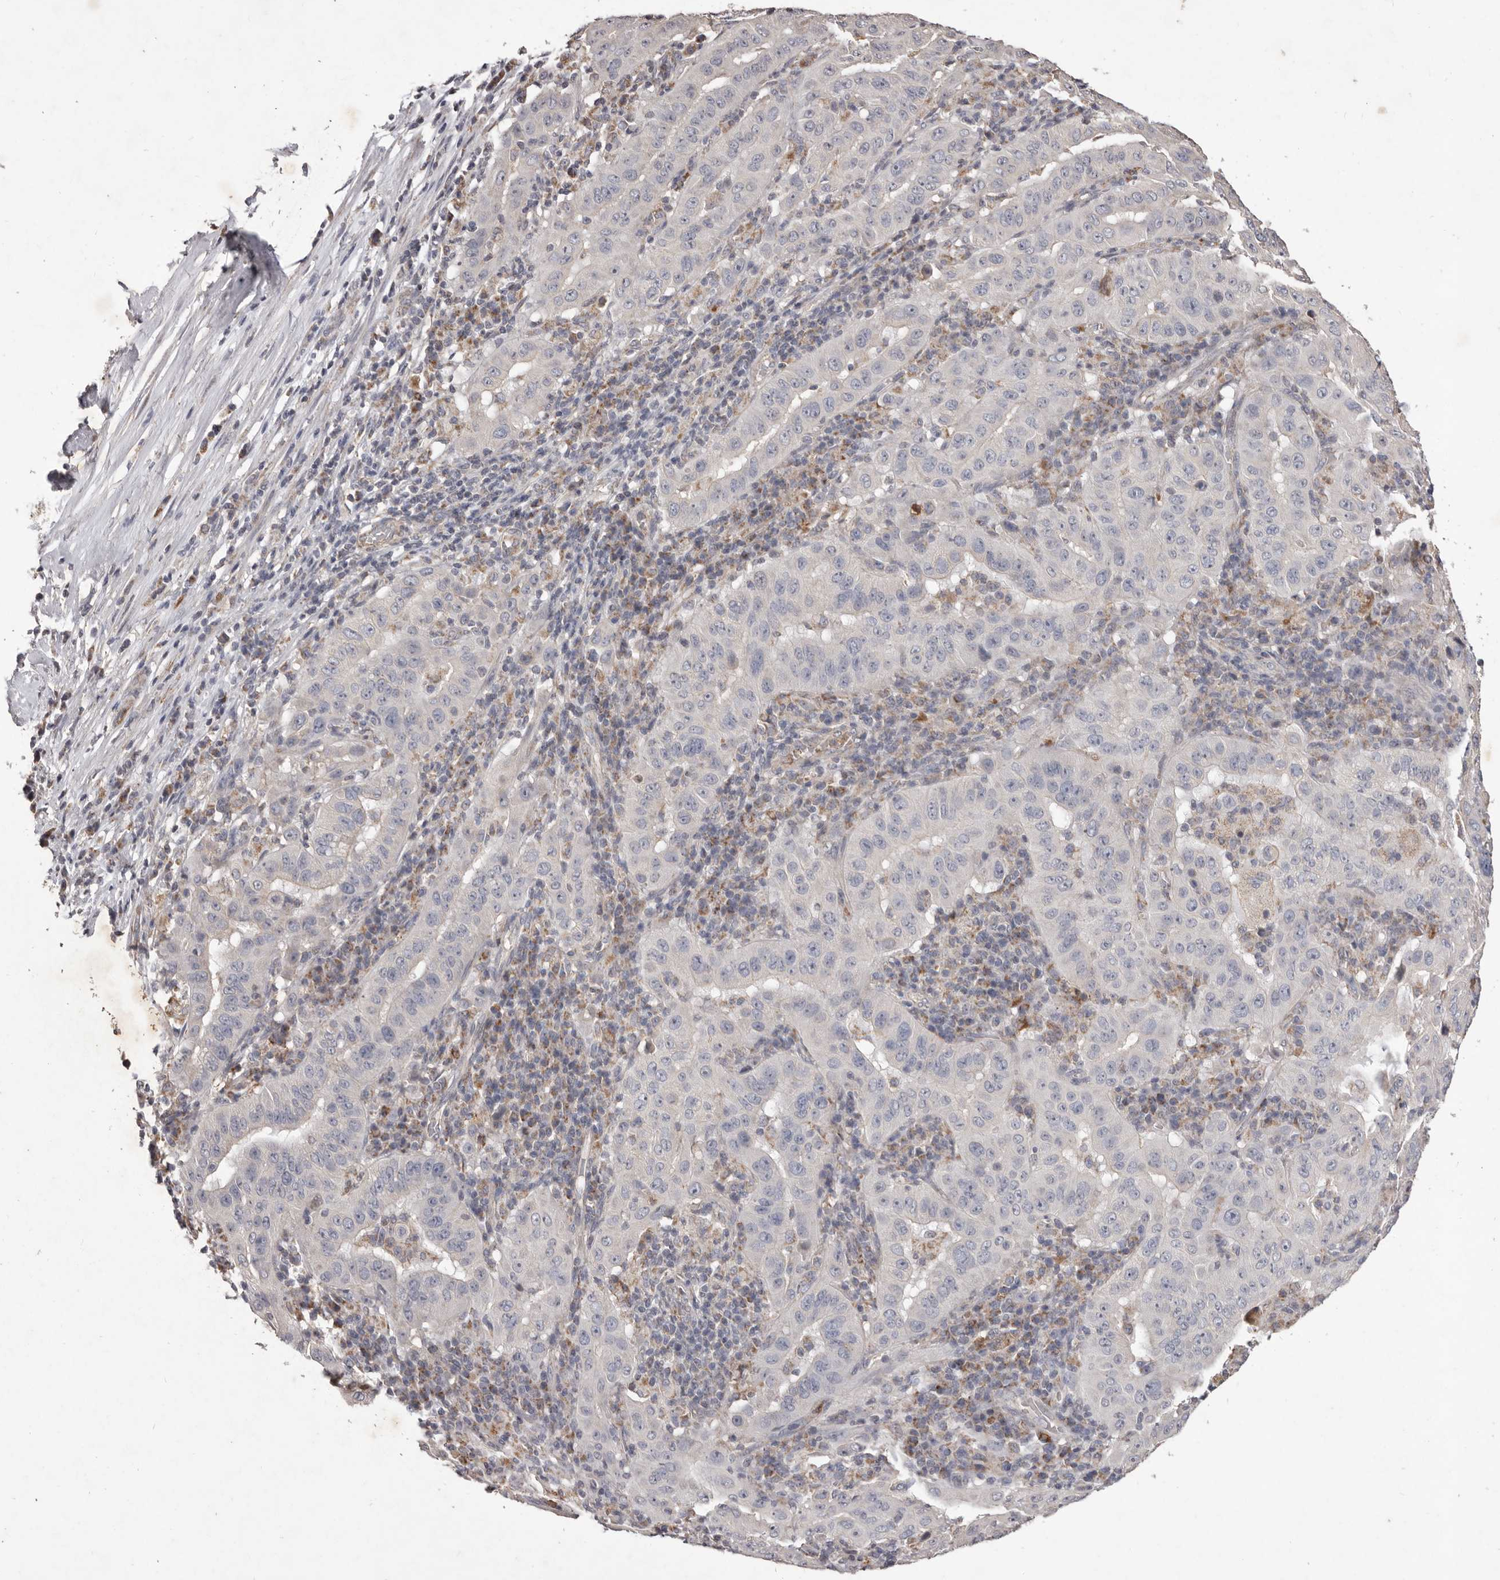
{"staining": {"intensity": "negative", "quantity": "none", "location": "none"}, "tissue": "pancreatic cancer", "cell_type": "Tumor cells", "image_type": "cancer", "snomed": [{"axis": "morphology", "description": "Adenocarcinoma, NOS"}, {"axis": "topography", "description": "Pancreas"}], "caption": "Immunohistochemistry image of human pancreatic adenocarcinoma stained for a protein (brown), which demonstrates no staining in tumor cells. Nuclei are stained in blue.", "gene": "CXCL14", "patient": {"sex": "male", "age": 63}}